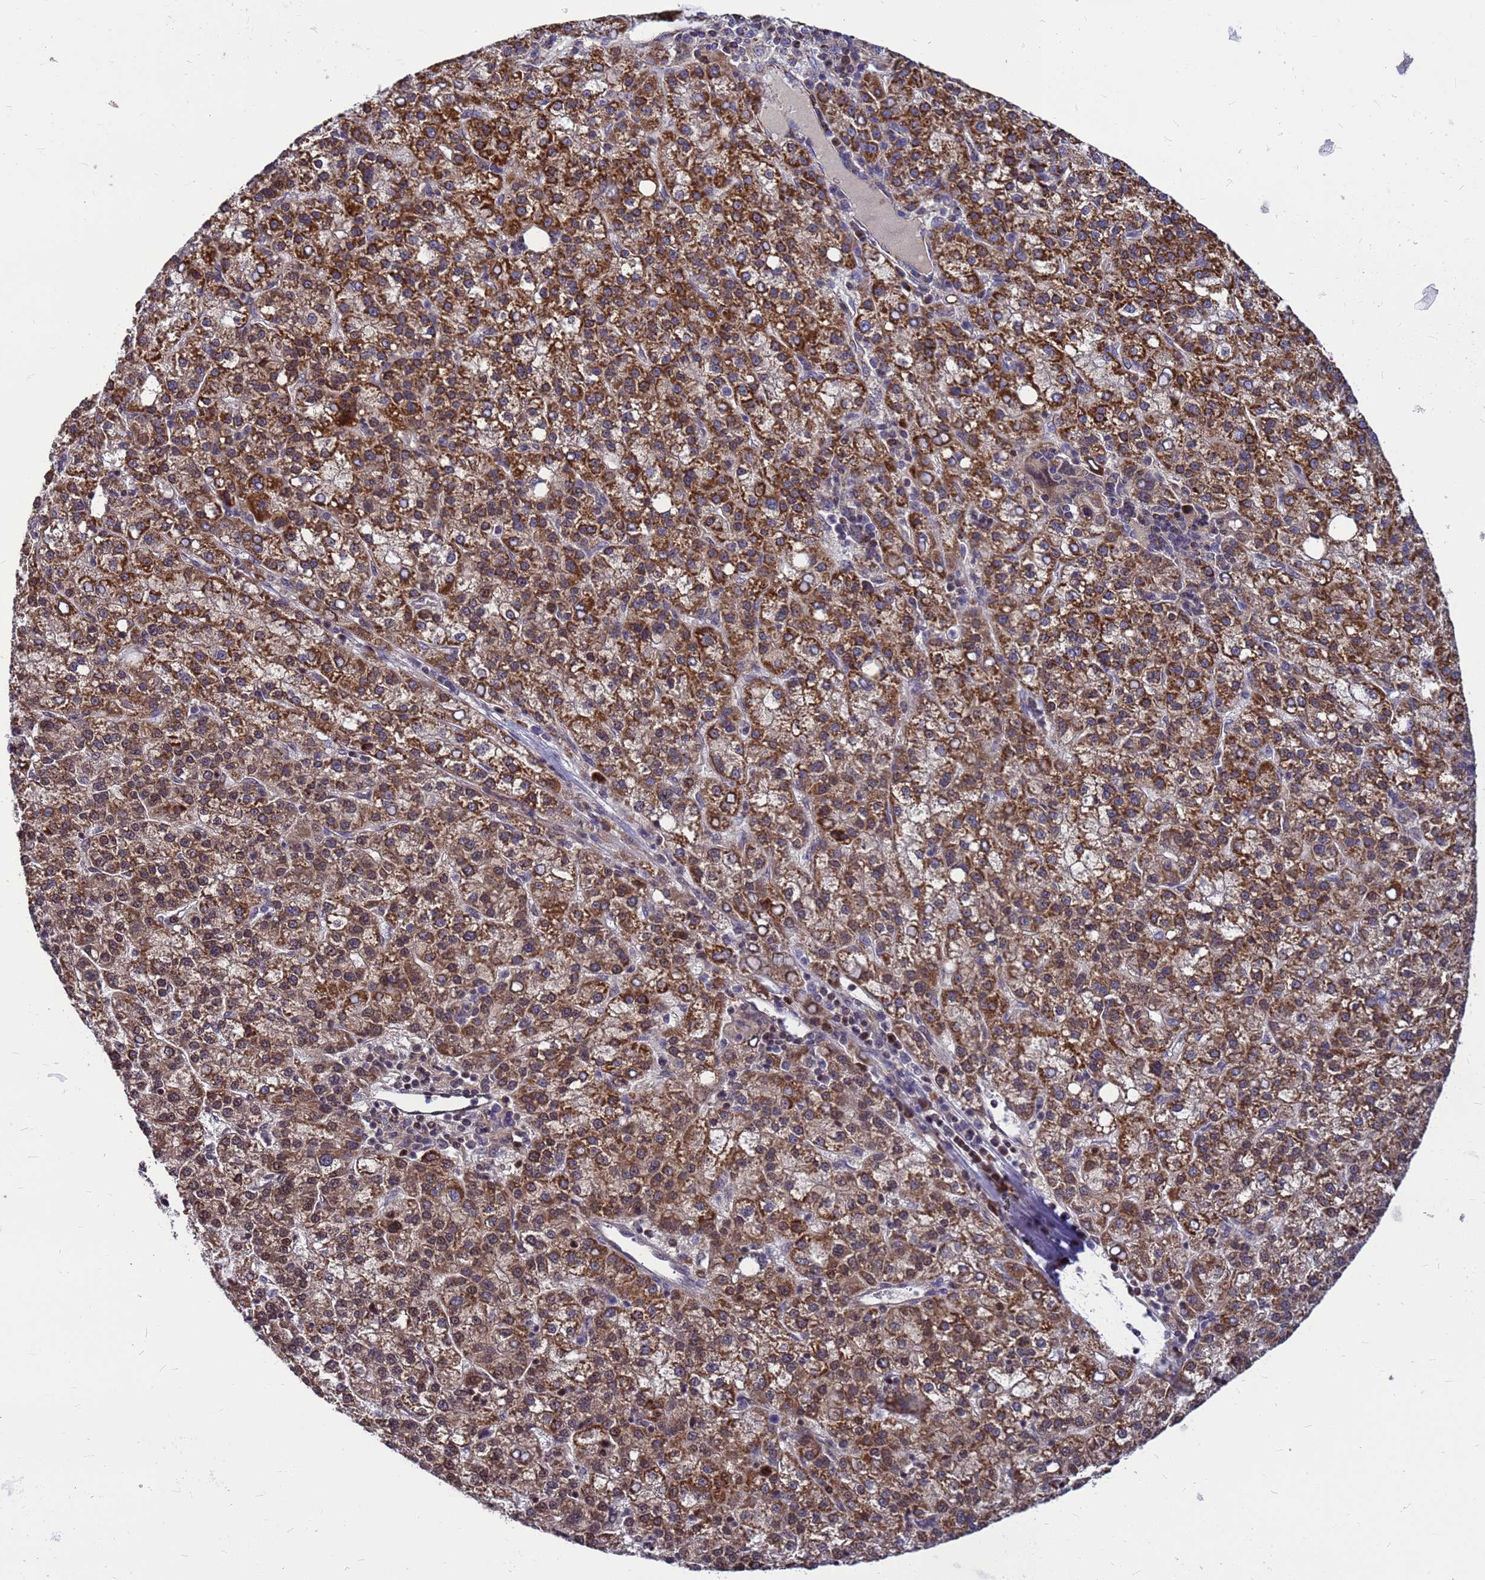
{"staining": {"intensity": "moderate", "quantity": ">75%", "location": "cytoplasmic/membranous"}, "tissue": "liver cancer", "cell_type": "Tumor cells", "image_type": "cancer", "snomed": [{"axis": "morphology", "description": "Carcinoma, Hepatocellular, NOS"}, {"axis": "topography", "description": "Liver"}], "caption": "This histopathology image shows liver cancer (hepatocellular carcinoma) stained with IHC to label a protein in brown. The cytoplasmic/membranous of tumor cells show moderate positivity for the protein. Nuclei are counter-stained blue.", "gene": "CMC4", "patient": {"sex": "female", "age": 58}}